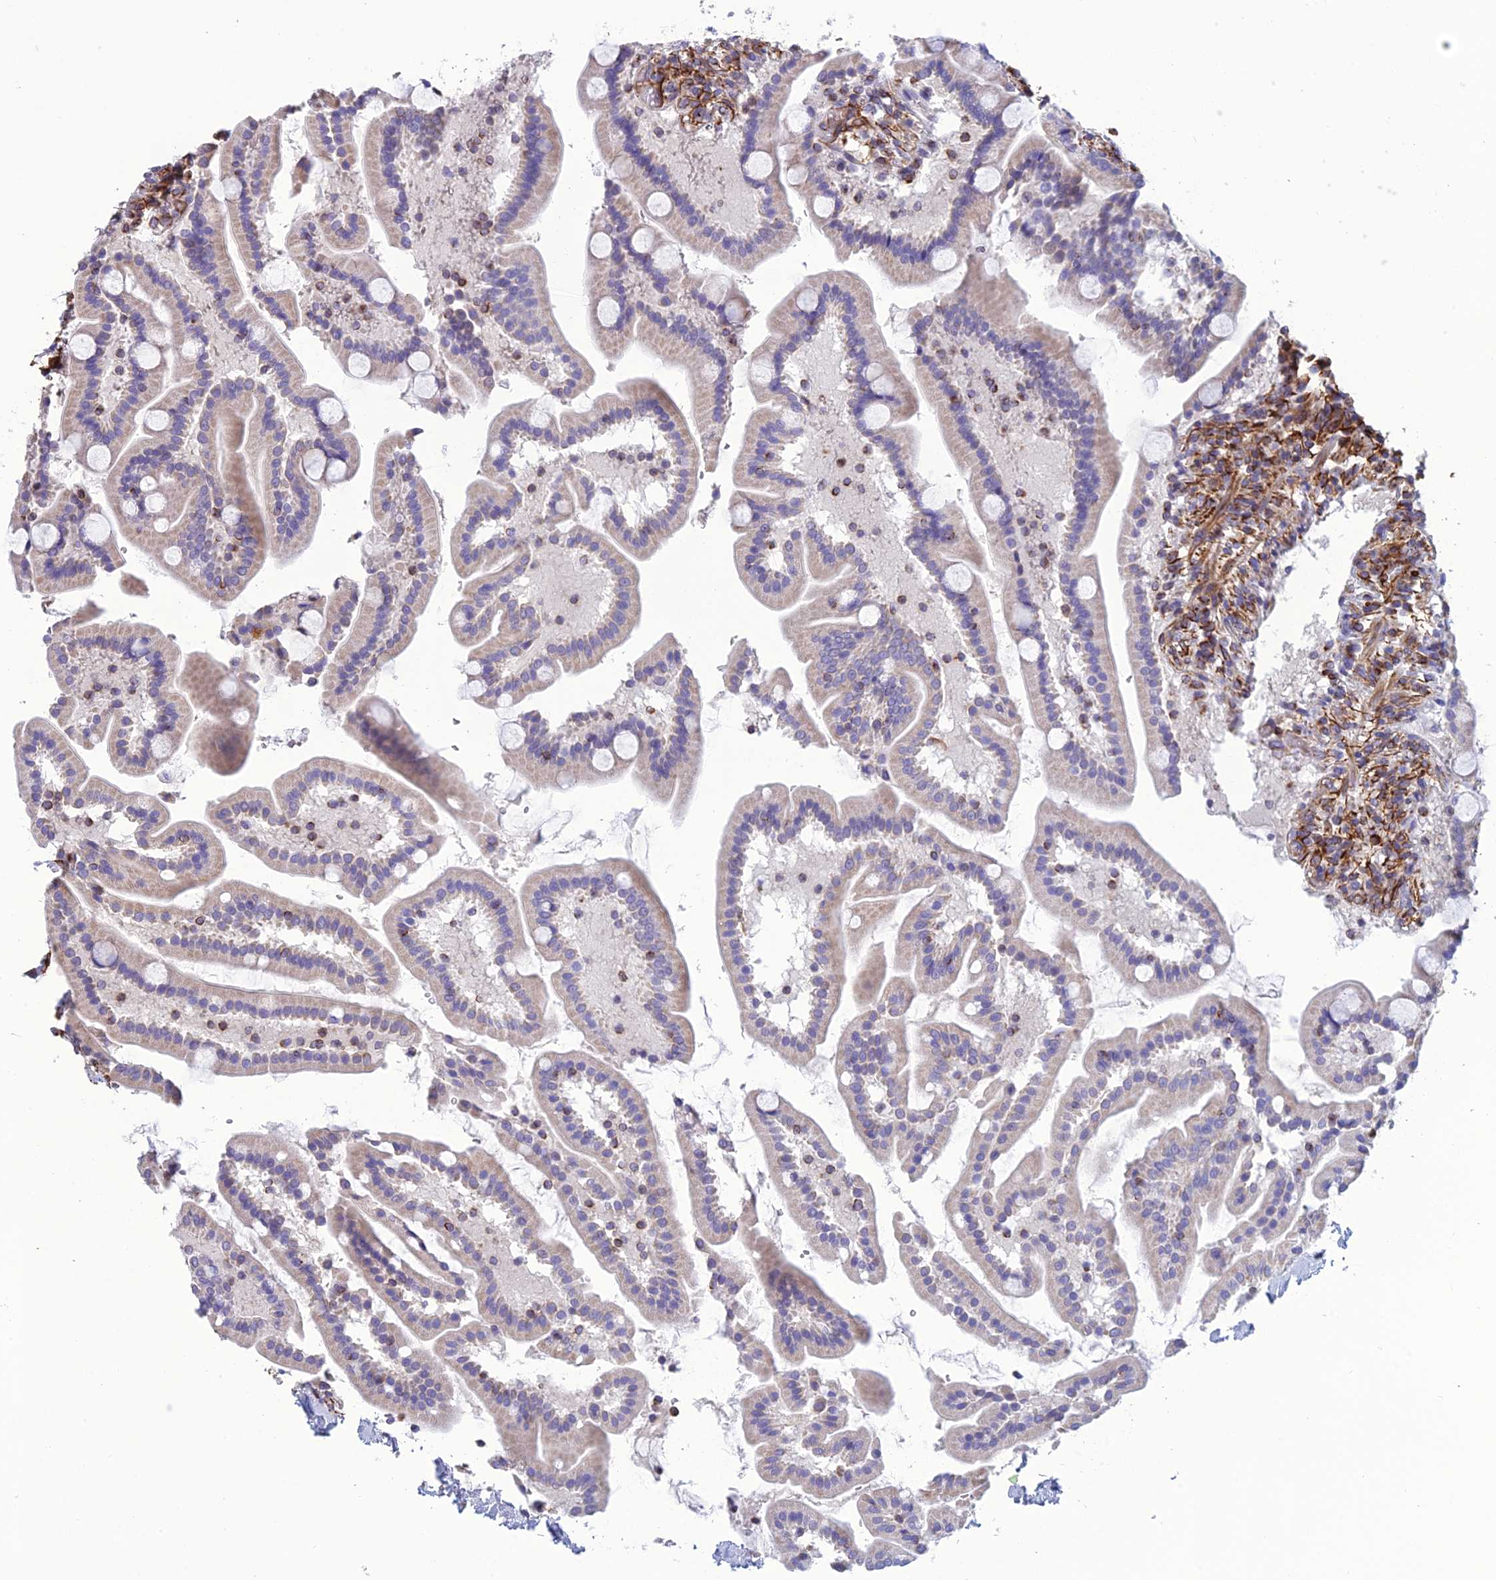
{"staining": {"intensity": "weak", "quantity": "<25%", "location": "cytoplasmic/membranous"}, "tissue": "duodenum", "cell_type": "Glandular cells", "image_type": "normal", "snomed": [{"axis": "morphology", "description": "Normal tissue, NOS"}, {"axis": "topography", "description": "Duodenum"}], "caption": "DAB (3,3'-diaminobenzidine) immunohistochemical staining of unremarkable duodenum exhibits no significant expression in glandular cells. The staining is performed using DAB (3,3'-diaminobenzidine) brown chromogen with nuclei counter-stained in using hematoxylin.", "gene": "FBXL20", "patient": {"sex": "male", "age": 55}}